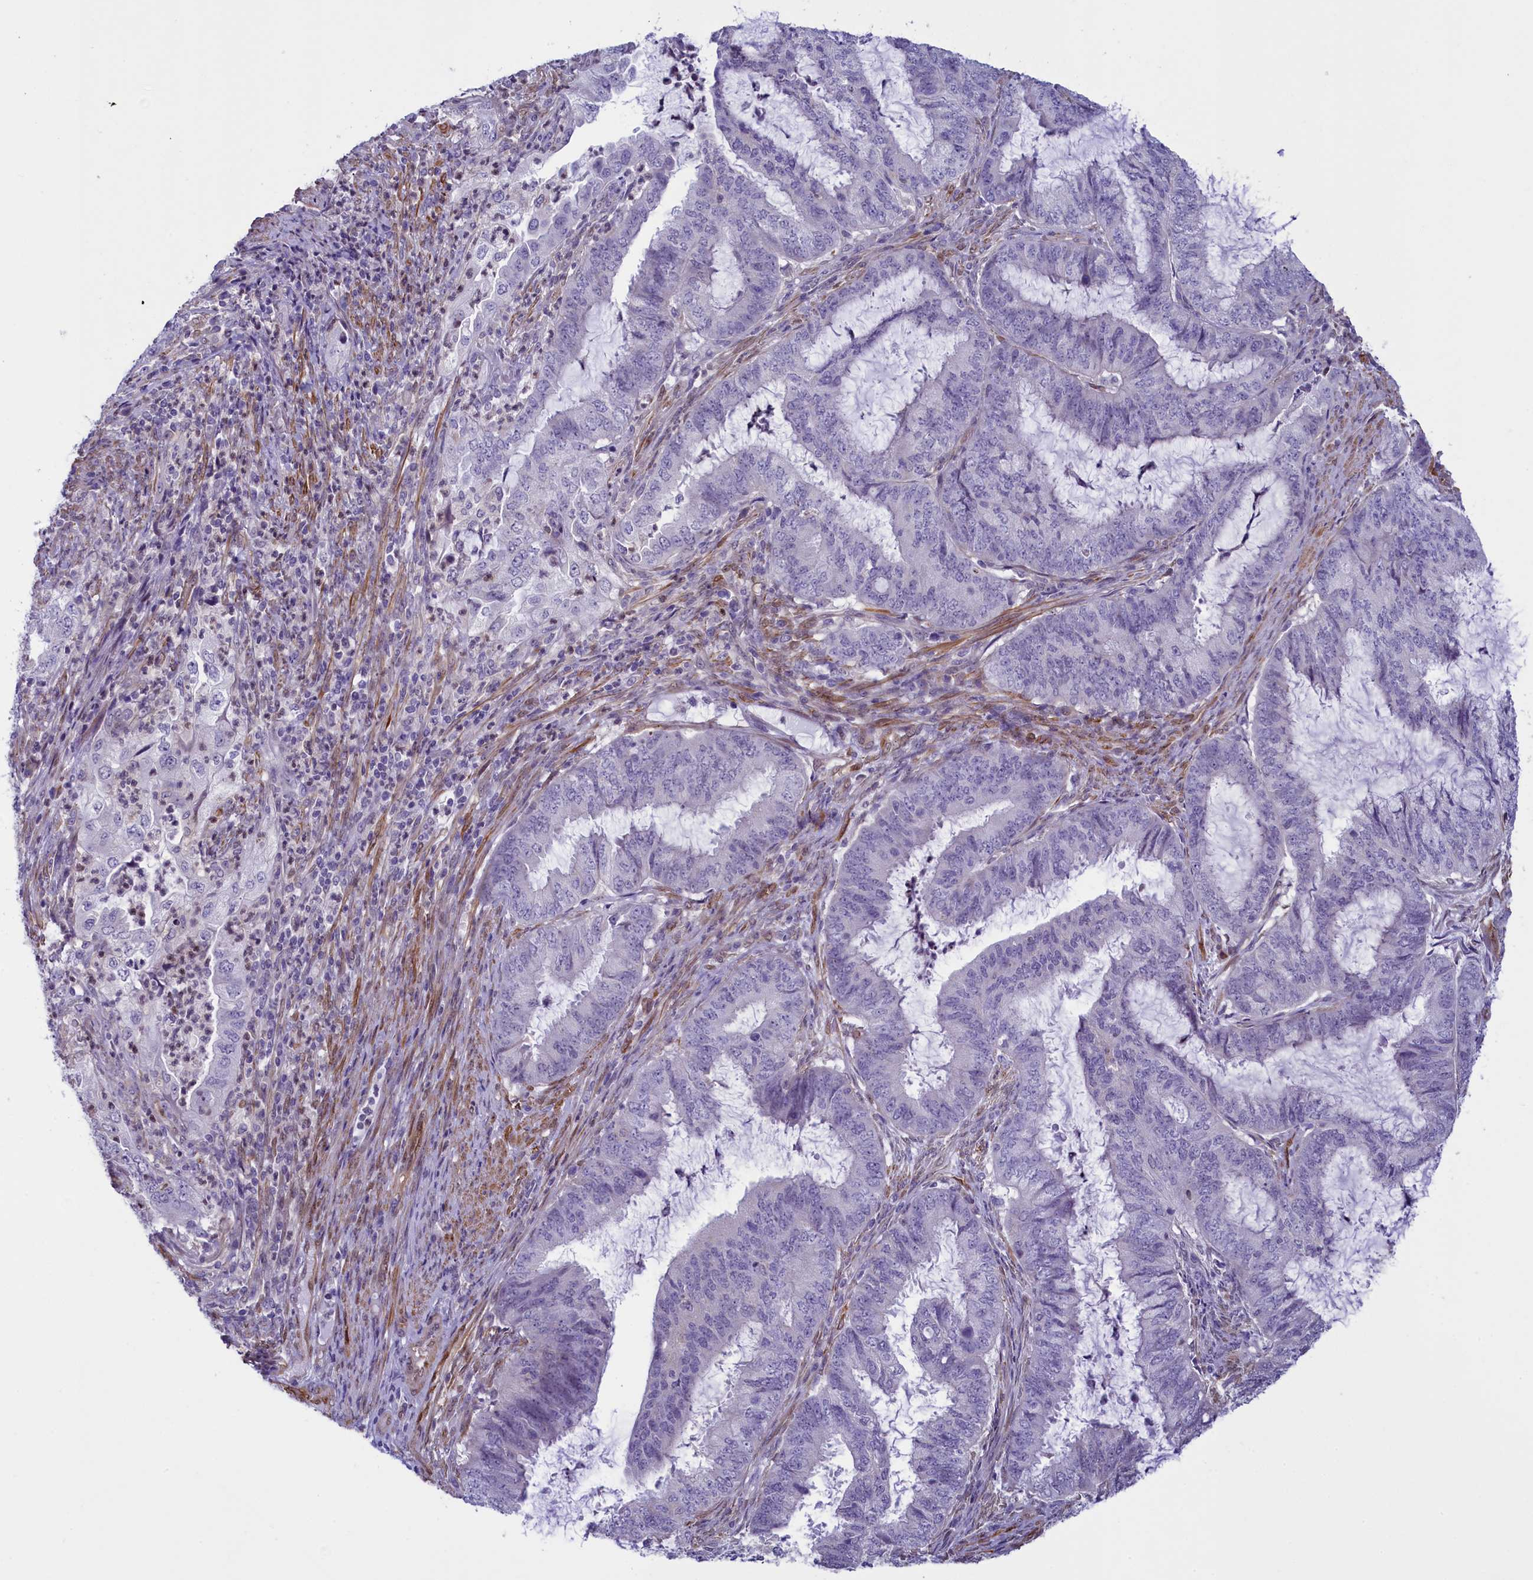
{"staining": {"intensity": "negative", "quantity": "none", "location": "none"}, "tissue": "endometrial cancer", "cell_type": "Tumor cells", "image_type": "cancer", "snomed": [{"axis": "morphology", "description": "Adenocarcinoma, NOS"}, {"axis": "topography", "description": "Endometrium"}], "caption": "Protein analysis of endometrial adenocarcinoma reveals no significant staining in tumor cells.", "gene": "IGSF6", "patient": {"sex": "female", "age": 51}}